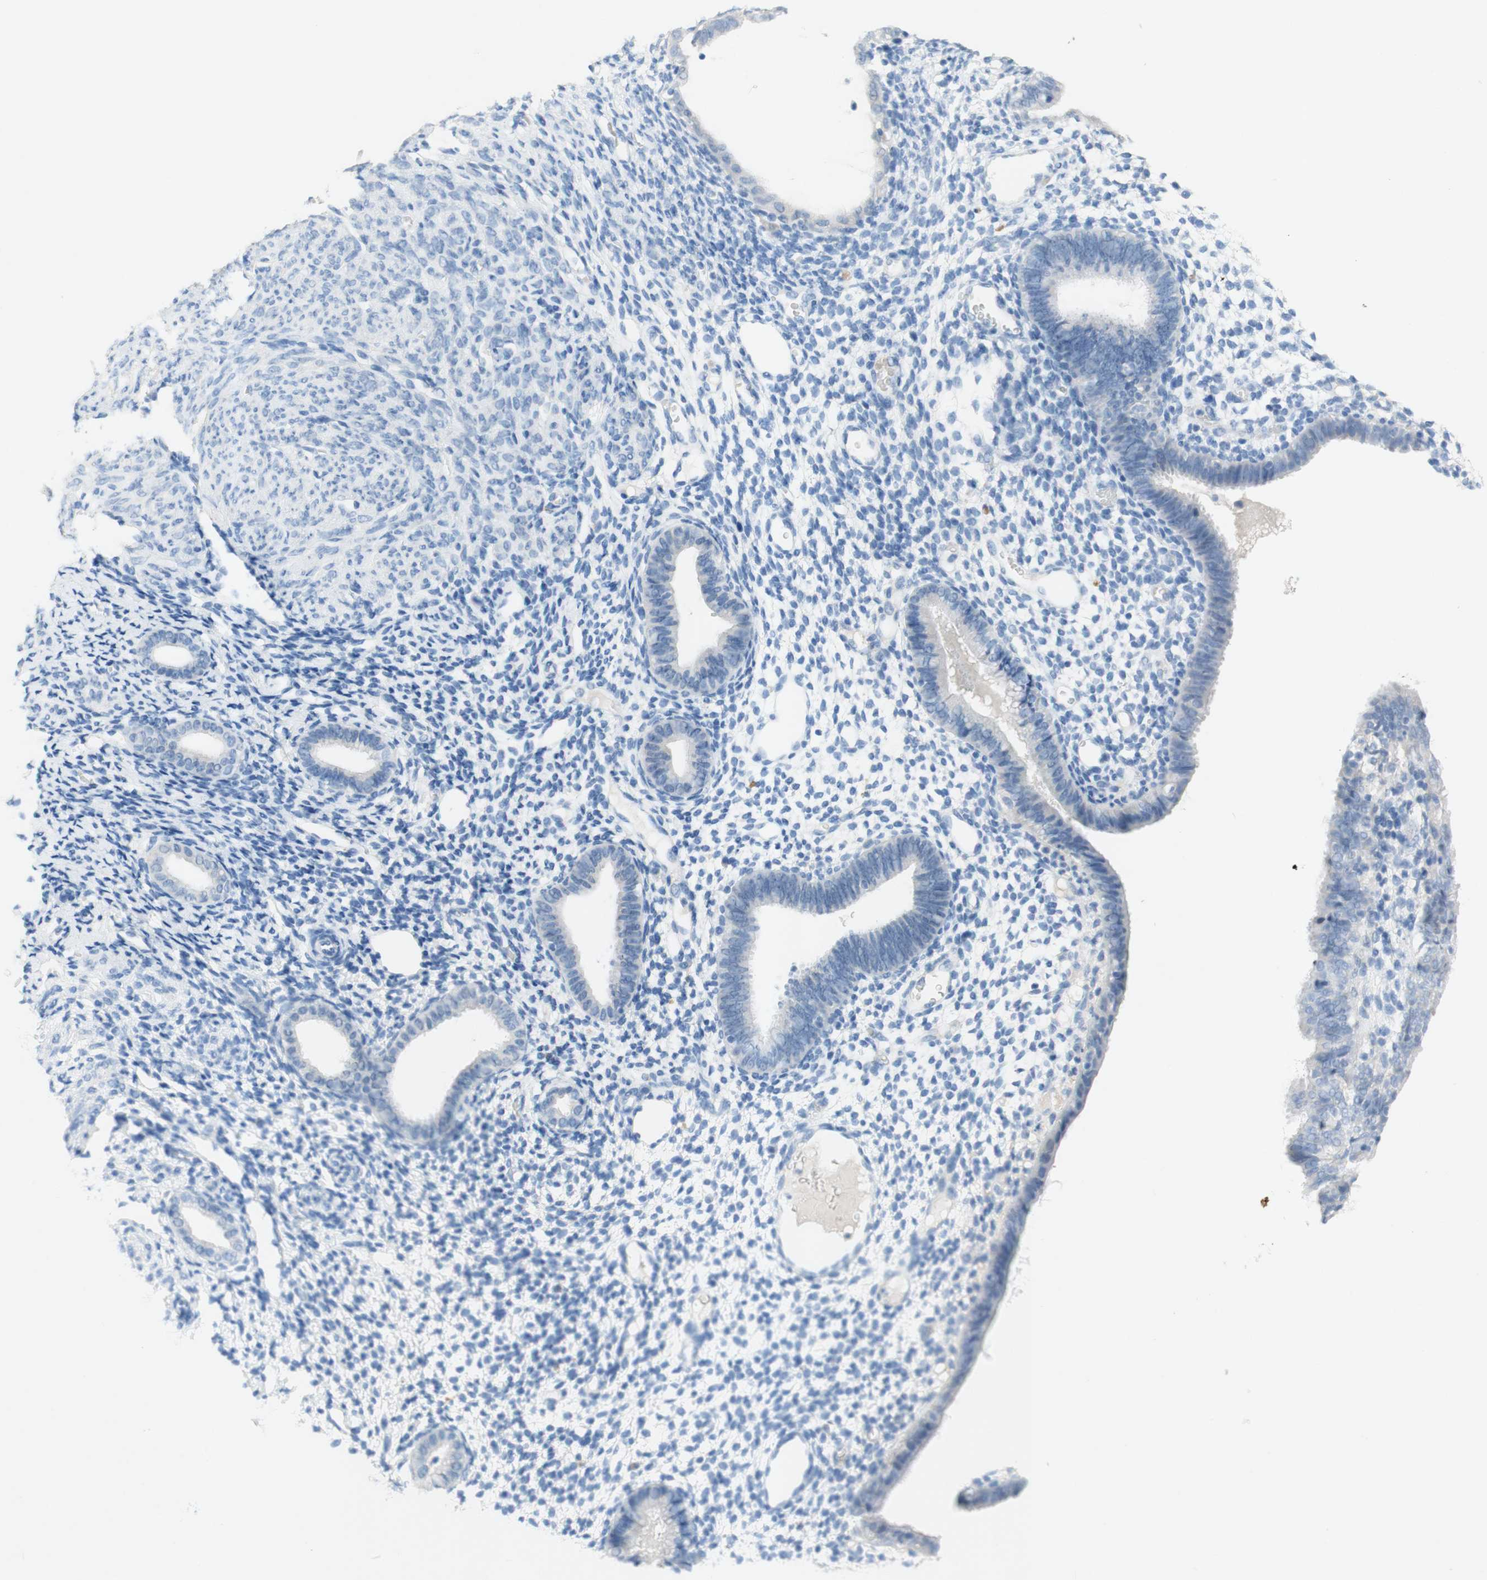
{"staining": {"intensity": "negative", "quantity": "none", "location": "none"}, "tissue": "endometrium", "cell_type": "Cells in endometrial stroma", "image_type": "normal", "snomed": [{"axis": "morphology", "description": "Normal tissue, NOS"}, {"axis": "topography", "description": "Endometrium"}], "caption": "Immunohistochemistry (IHC) micrograph of normal human endometrium stained for a protein (brown), which reveals no staining in cells in endometrial stroma. (Brightfield microscopy of DAB immunohistochemistry at high magnification).", "gene": "POLR2J3", "patient": {"sex": "female", "age": 61}}